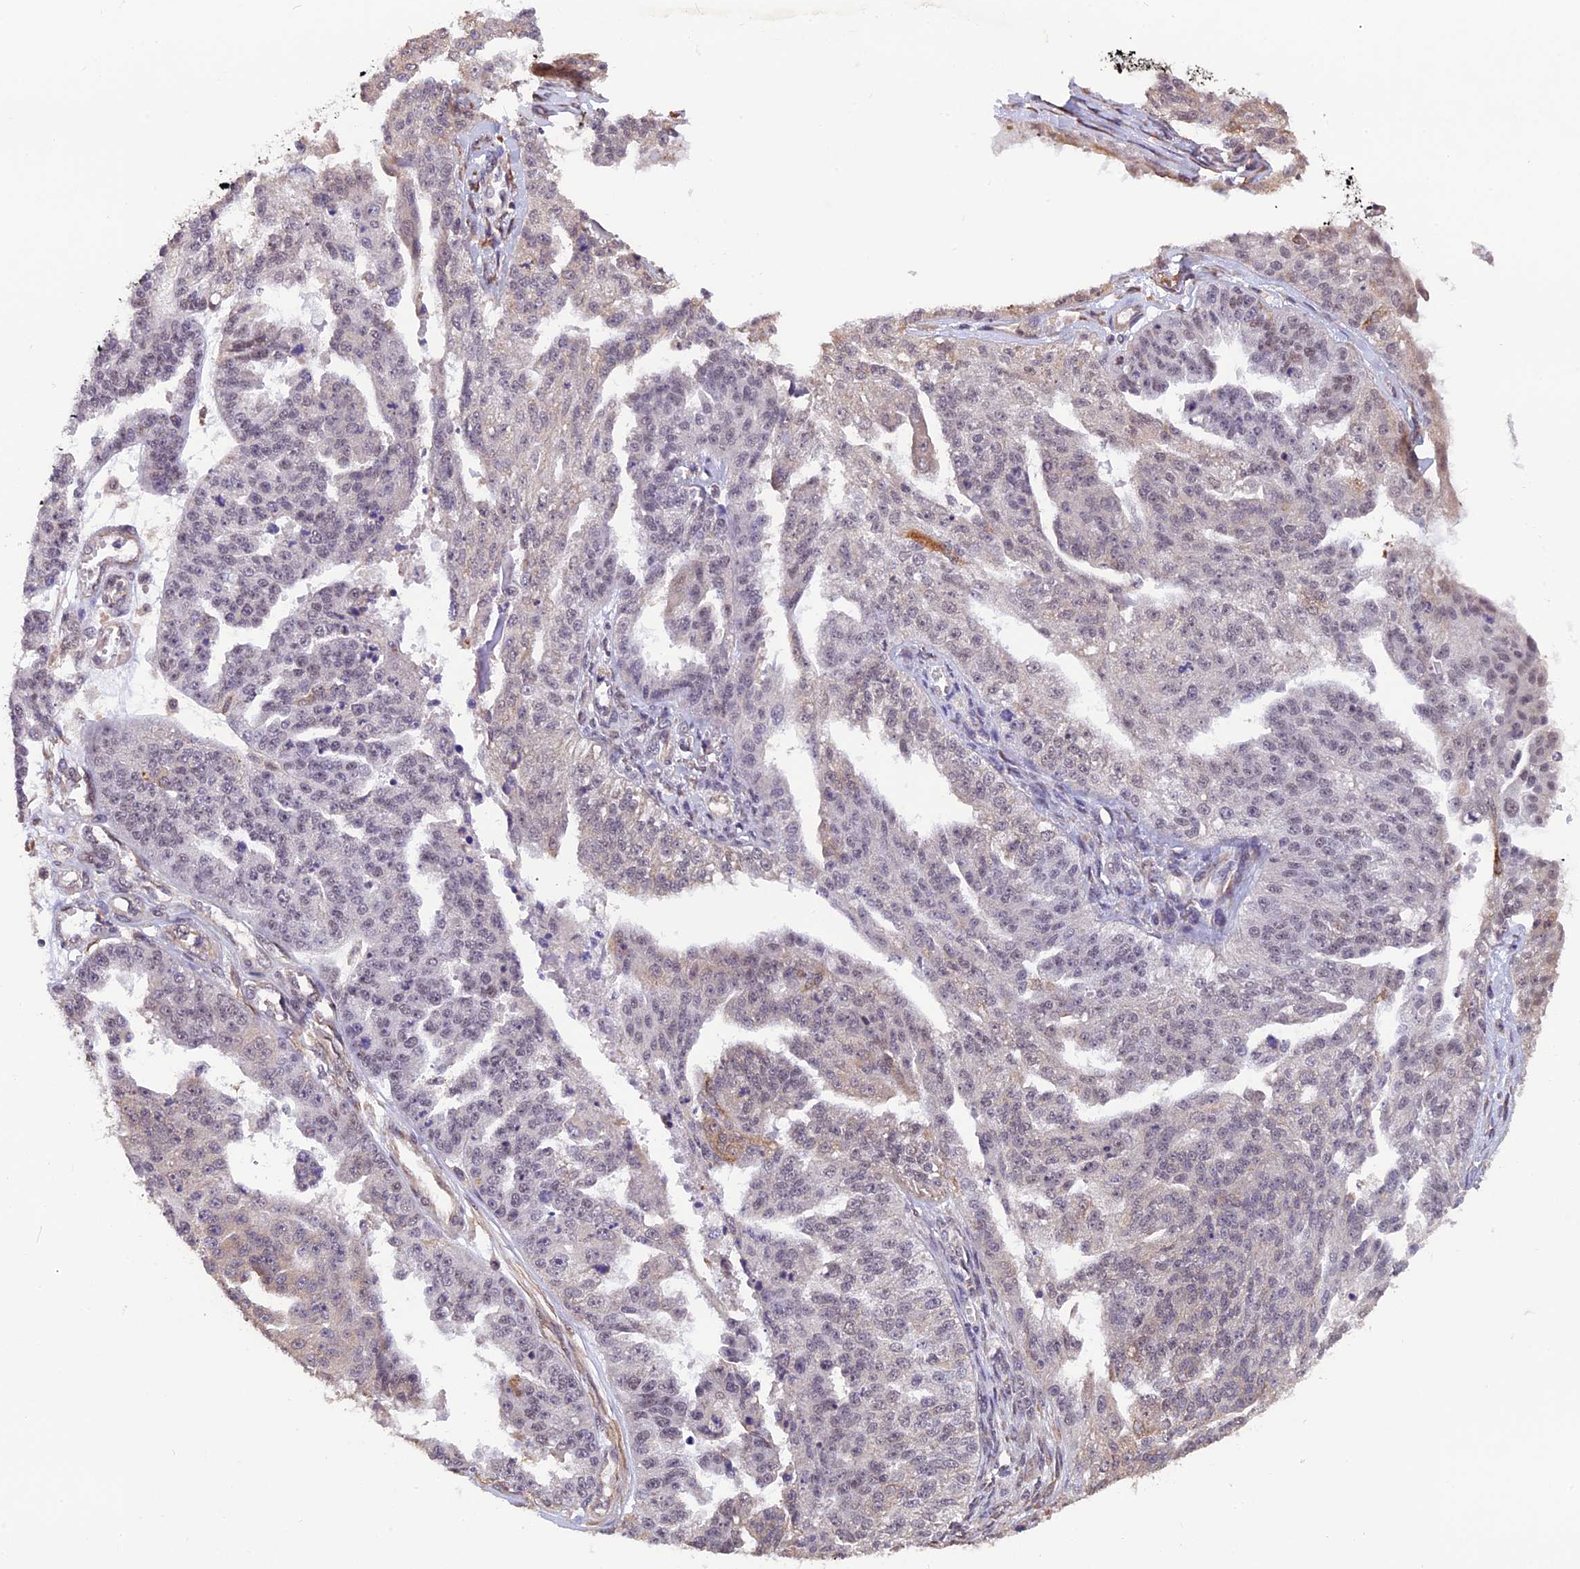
{"staining": {"intensity": "weak", "quantity": "<25%", "location": "nuclear"}, "tissue": "ovarian cancer", "cell_type": "Tumor cells", "image_type": "cancer", "snomed": [{"axis": "morphology", "description": "Cystadenocarcinoma, serous, NOS"}, {"axis": "topography", "description": "Ovary"}], "caption": "IHC of human ovarian serous cystadenocarcinoma reveals no expression in tumor cells.", "gene": "ZC3H4", "patient": {"sex": "female", "age": 58}}